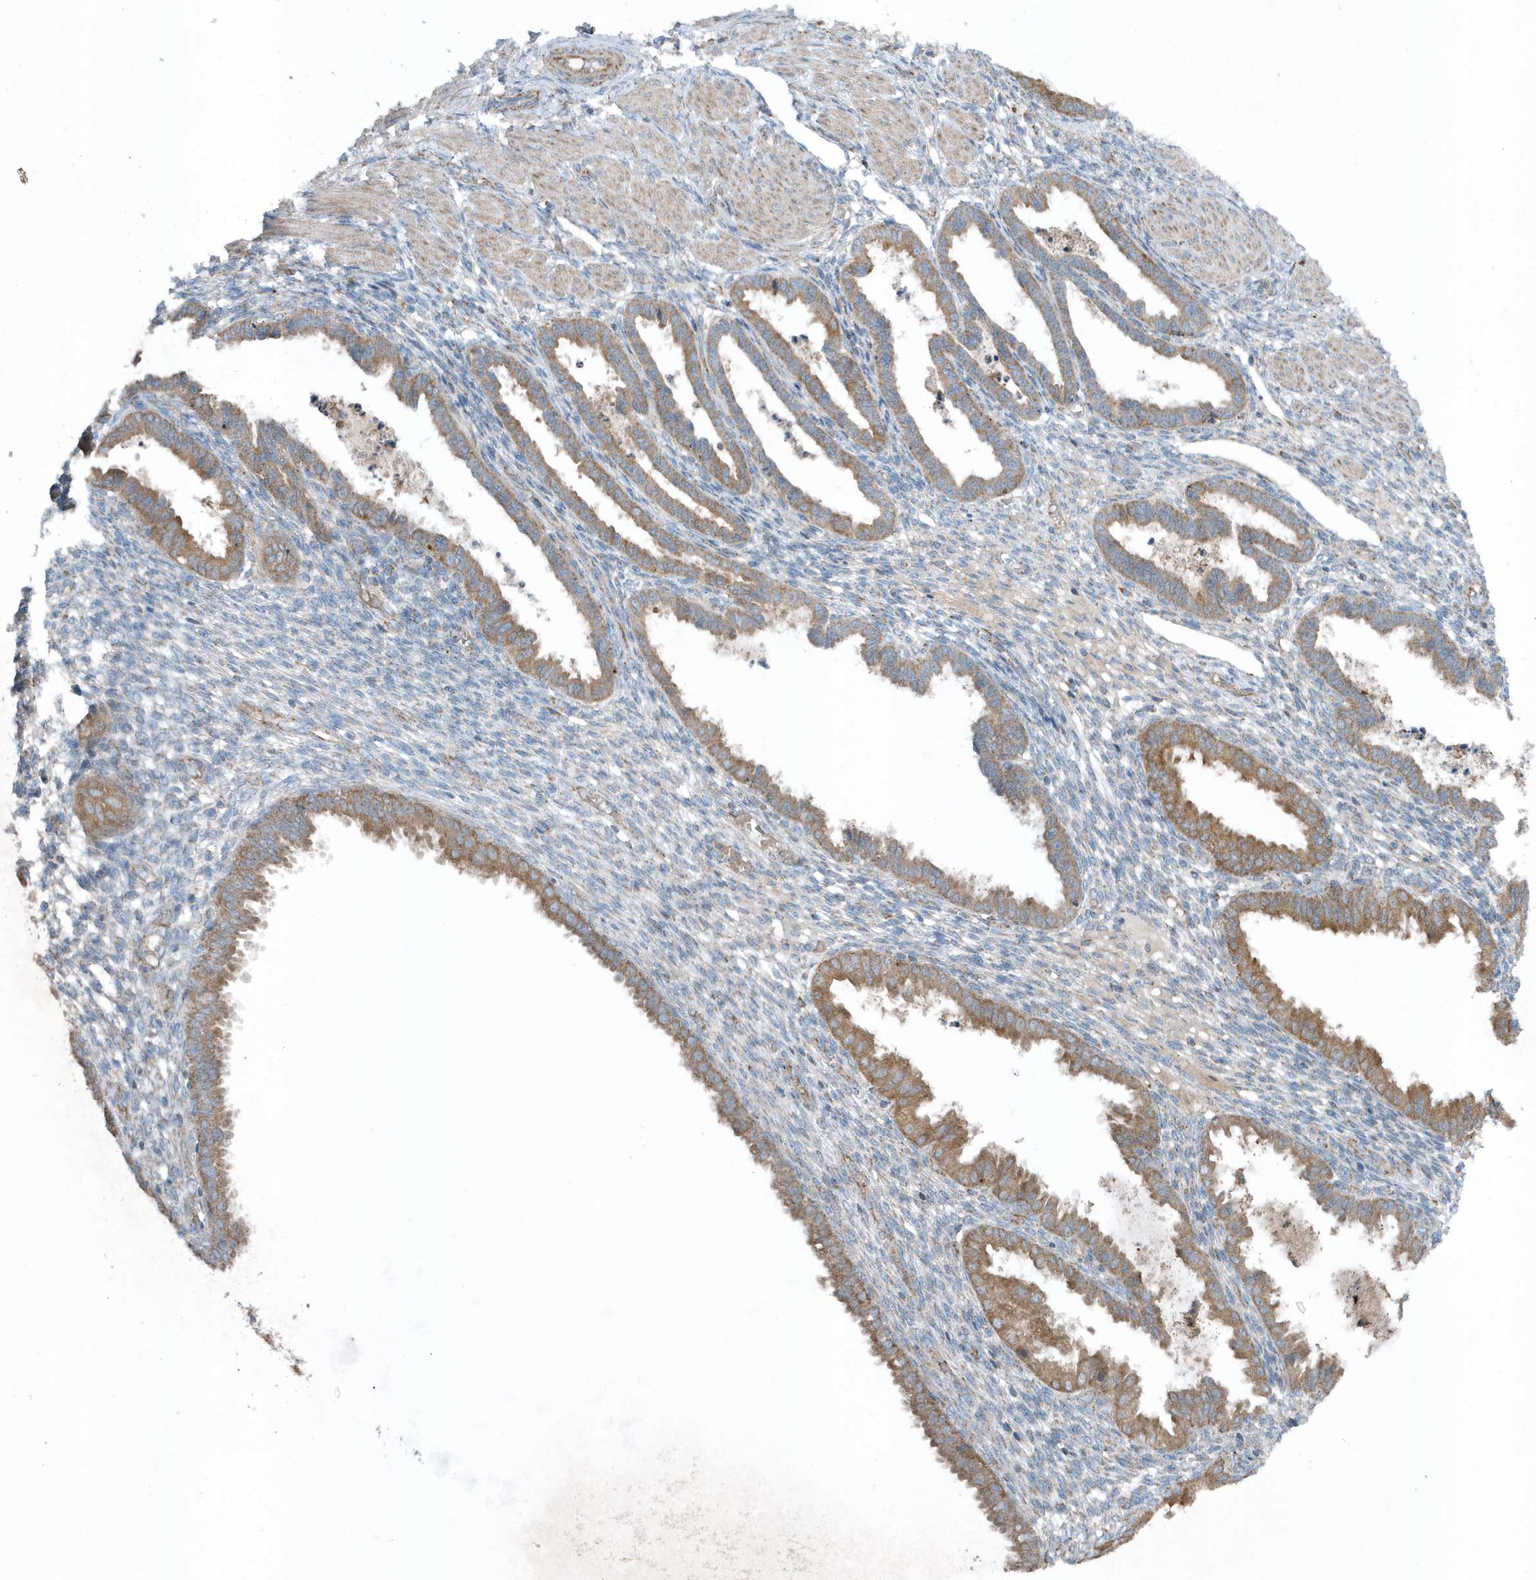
{"staining": {"intensity": "negative", "quantity": "none", "location": "none"}, "tissue": "endometrium", "cell_type": "Cells in endometrial stroma", "image_type": "normal", "snomed": [{"axis": "morphology", "description": "Normal tissue, NOS"}, {"axis": "topography", "description": "Endometrium"}], "caption": "Cells in endometrial stroma show no significant protein expression in unremarkable endometrium. The staining is performed using DAB brown chromogen with nuclei counter-stained in using hematoxylin.", "gene": "SLC38A2", "patient": {"sex": "female", "age": 33}}